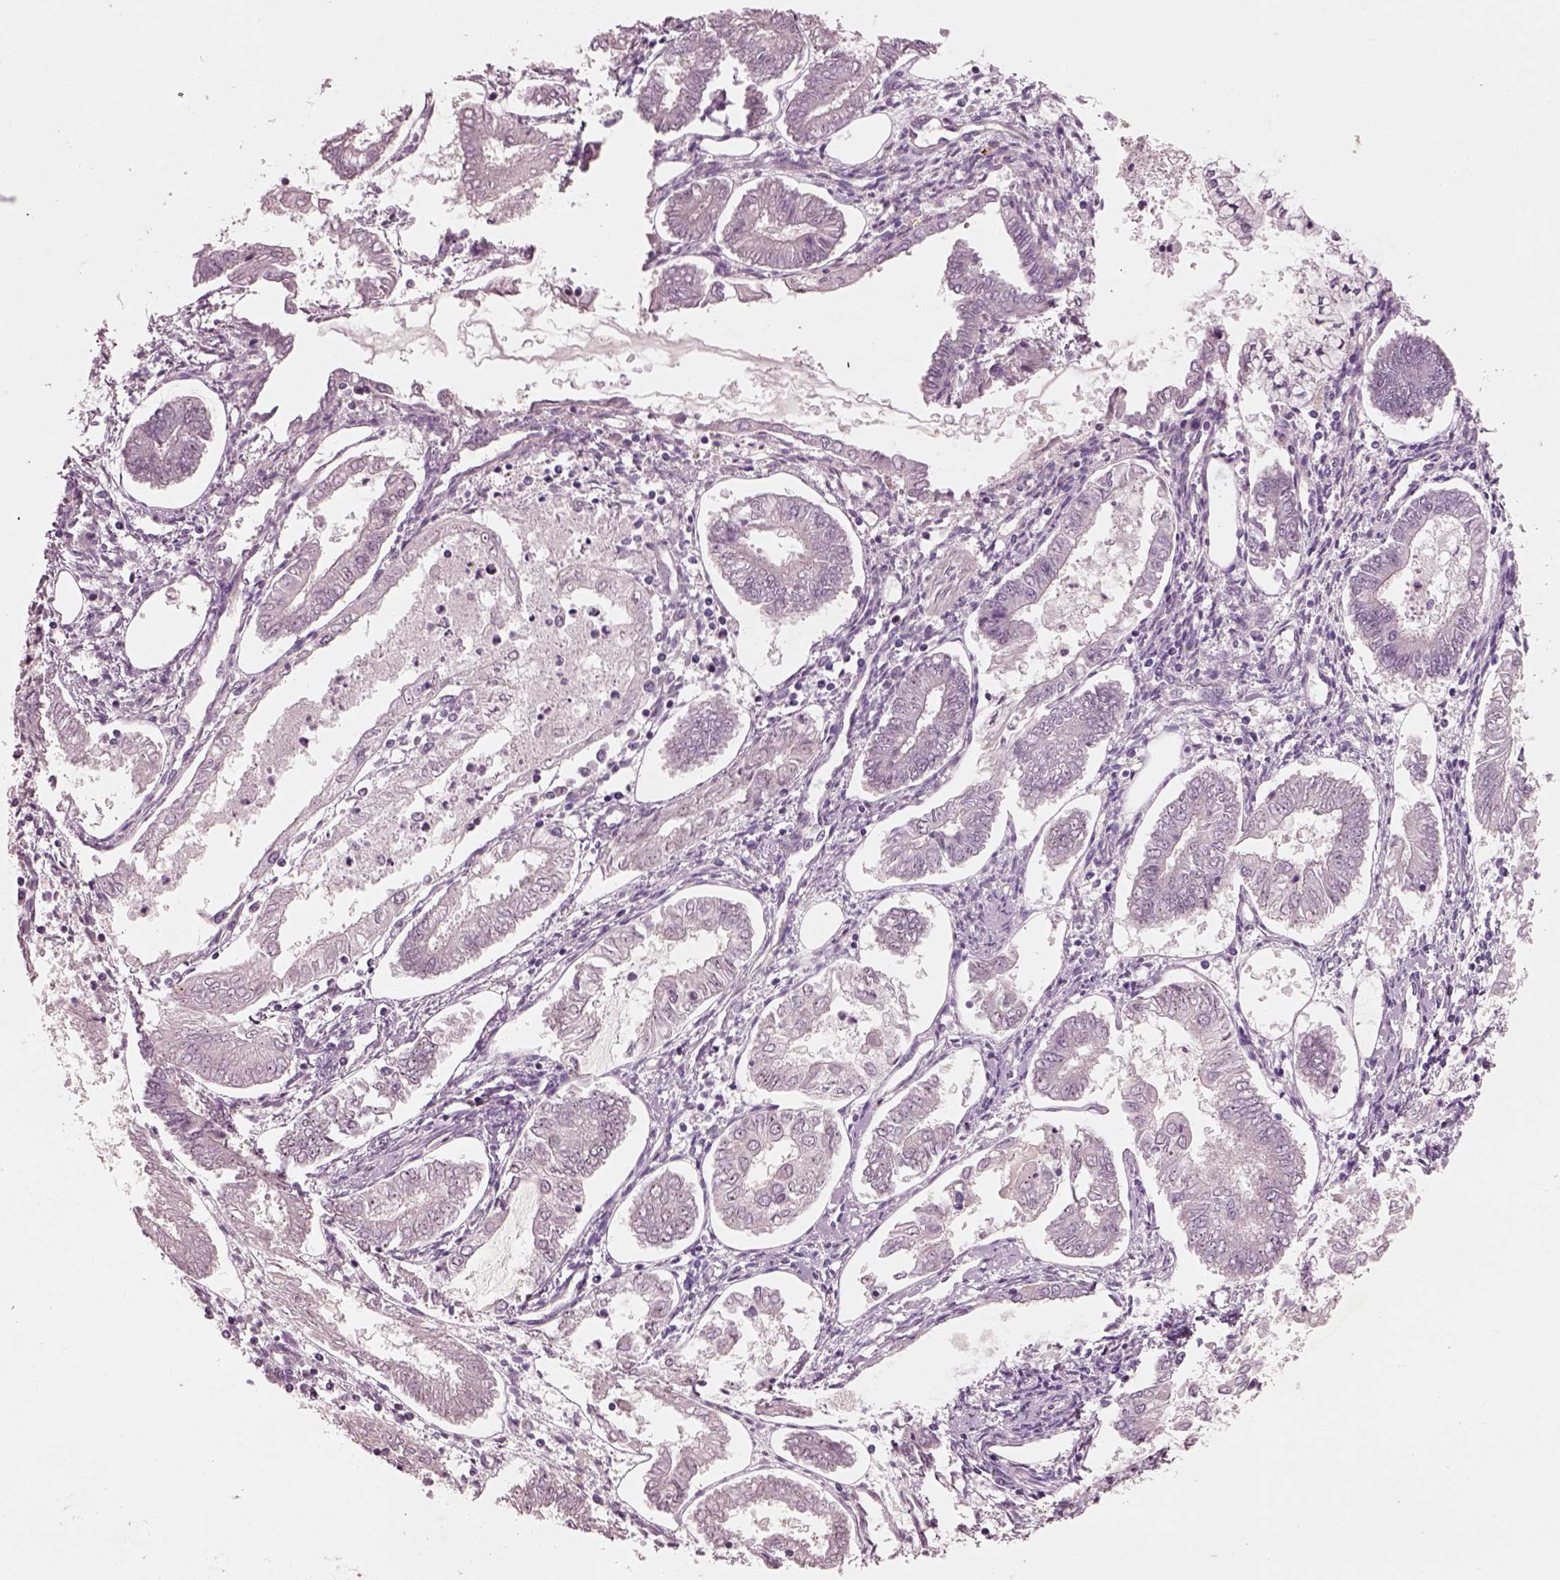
{"staining": {"intensity": "negative", "quantity": "none", "location": "none"}, "tissue": "endometrial cancer", "cell_type": "Tumor cells", "image_type": "cancer", "snomed": [{"axis": "morphology", "description": "Adenocarcinoma, NOS"}, {"axis": "topography", "description": "Endometrium"}], "caption": "Tumor cells are negative for brown protein staining in adenocarcinoma (endometrial).", "gene": "IGLL1", "patient": {"sex": "female", "age": 68}}